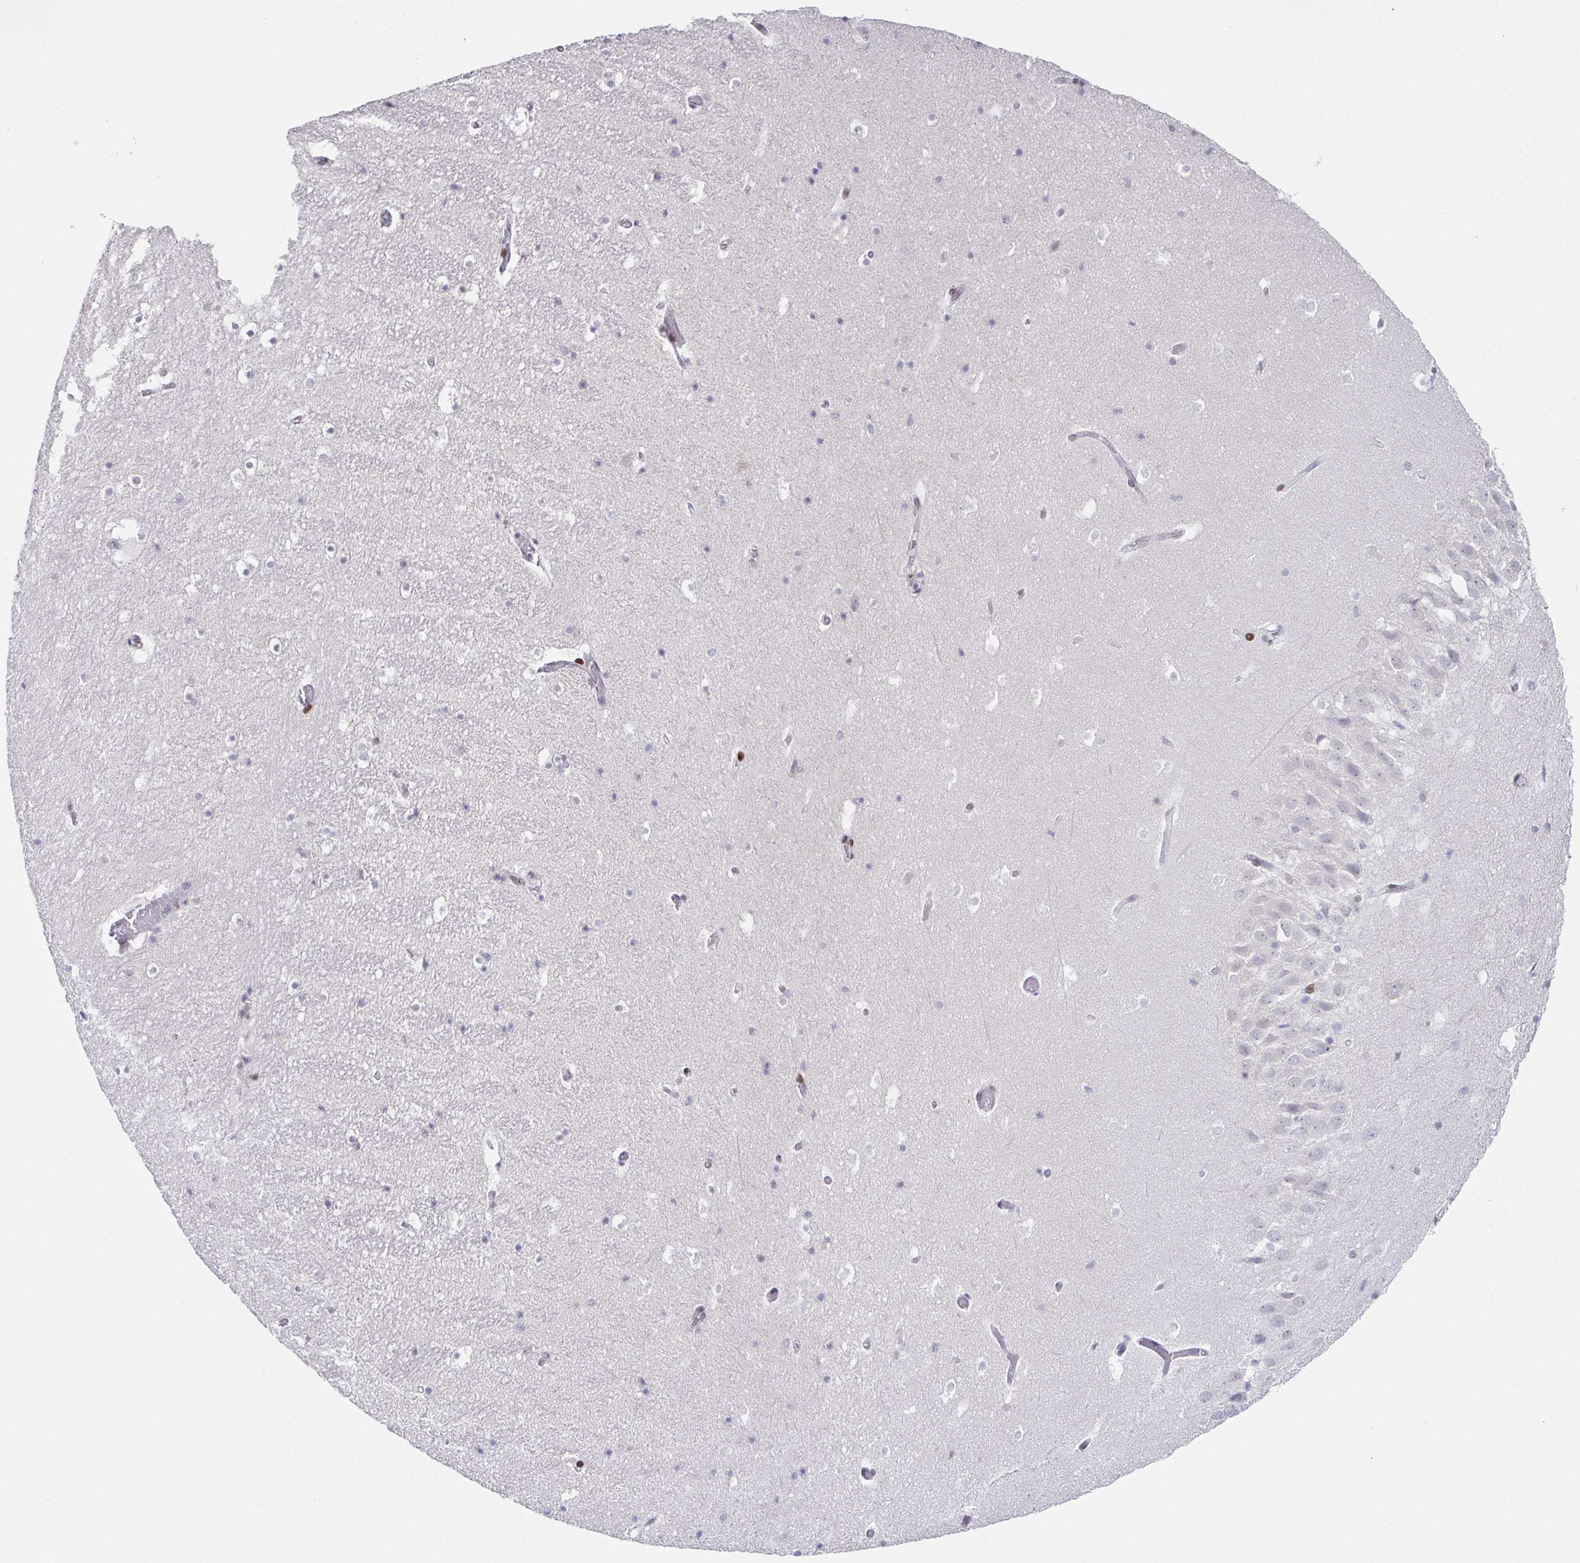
{"staining": {"intensity": "negative", "quantity": "none", "location": "none"}, "tissue": "hippocampus", "cell_type": "Glial cells", "image_type": "normal", "snomed": [{"axis": "morphology", "description": "Normal tissue, NOS"}, {"axis": "topography", "description": "Hippocampus"}], "caption": "This is a histopathology image of IHC staining of normal hippocampus, which shows no staining in glial cells.", "gene": "RB1", "patient": {"sex": "male", "age": 26}}